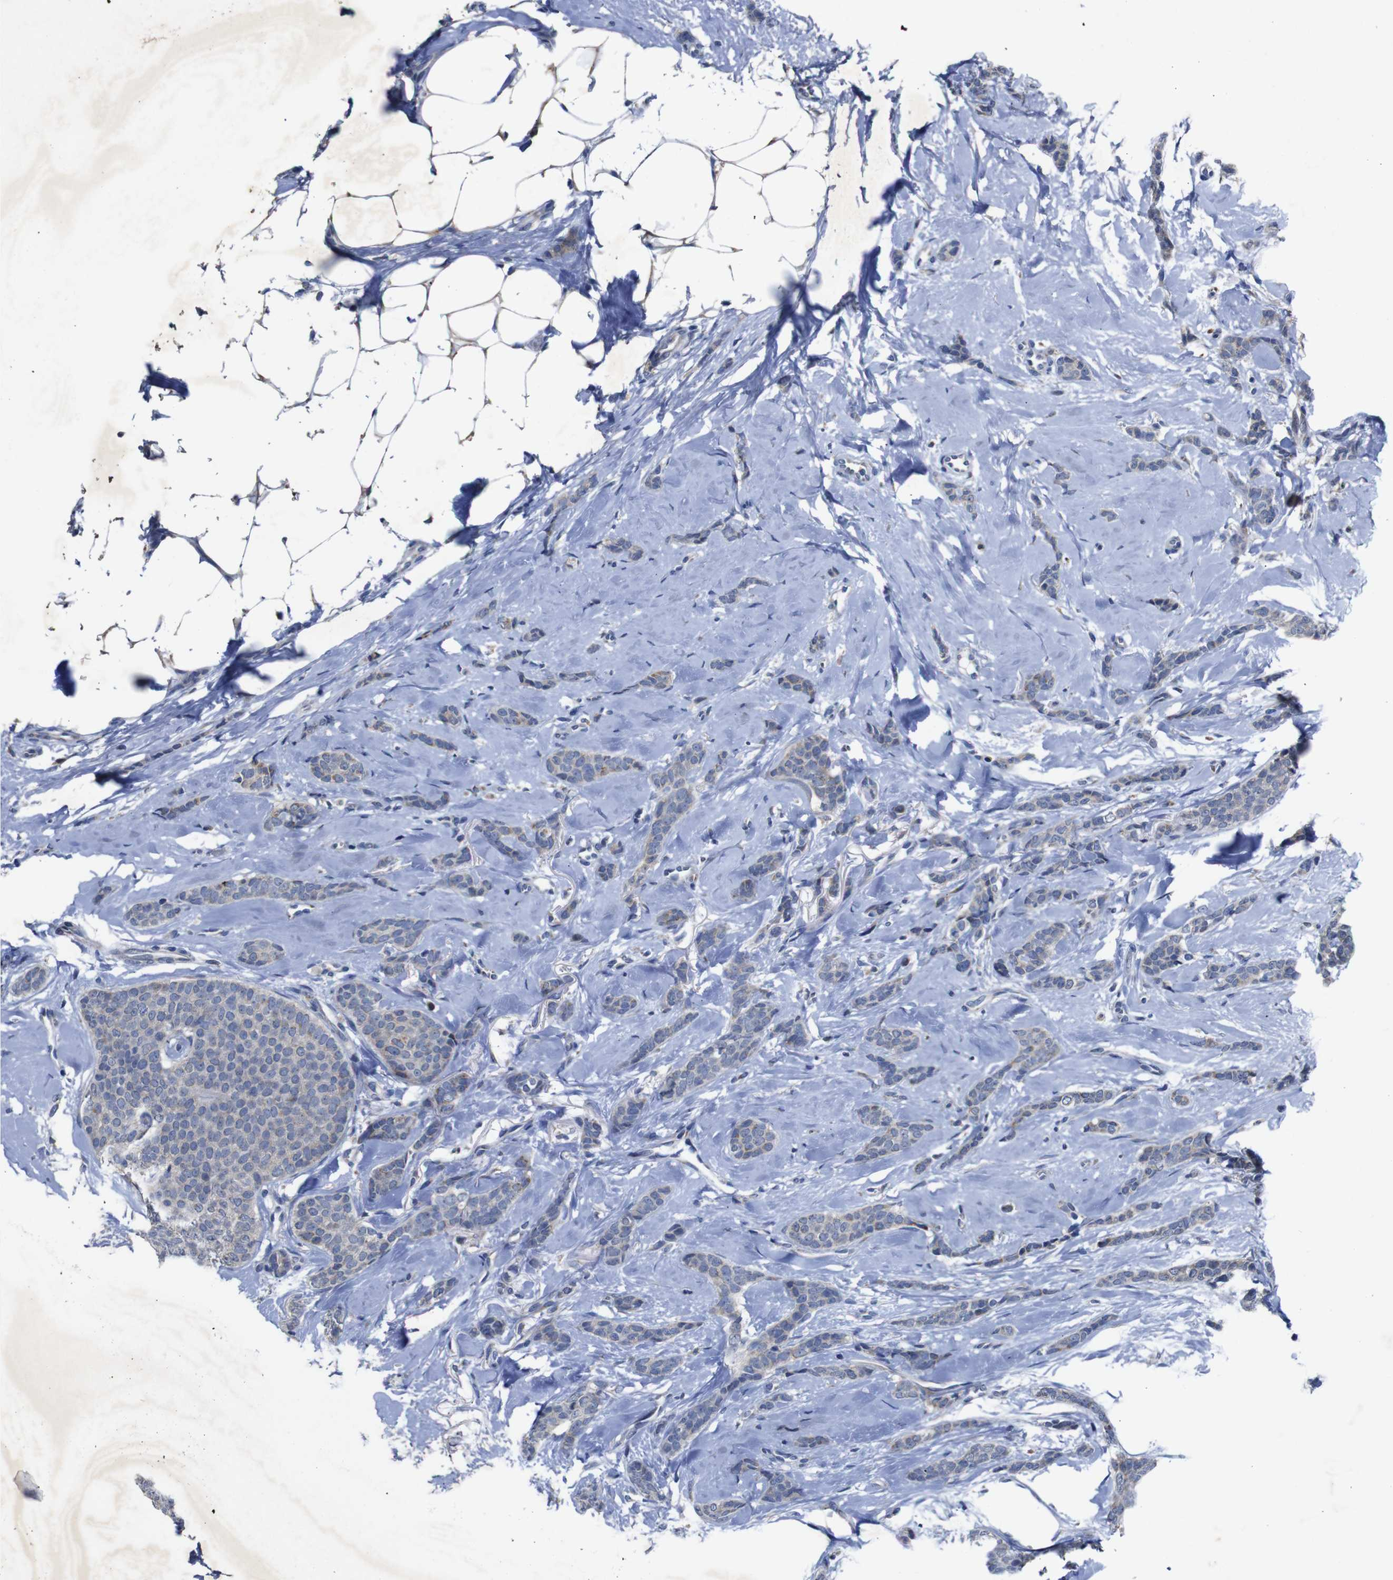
{"staining": {"intensity": "moderate", "quantity": "<25%", "location": "cytoplasmic/membranous"}, "tissue": "breast cancer", "cell_type": "Tumor cells", "image_type": "cancer", "snomed": [{"axis": "morphology", "description": "Lobular carcinoma"}, {"axis": "topography", "description": "Skin"}, {"axis": "topography", "description": "Breast"}], "caption": "An image of breast lobular carcinoma stained for a protein shows moderate cytoplasmic/membranous brown staining in tumor cells.", "gene": "CHST10", "patient": {"sex": "female", "age": 46}}